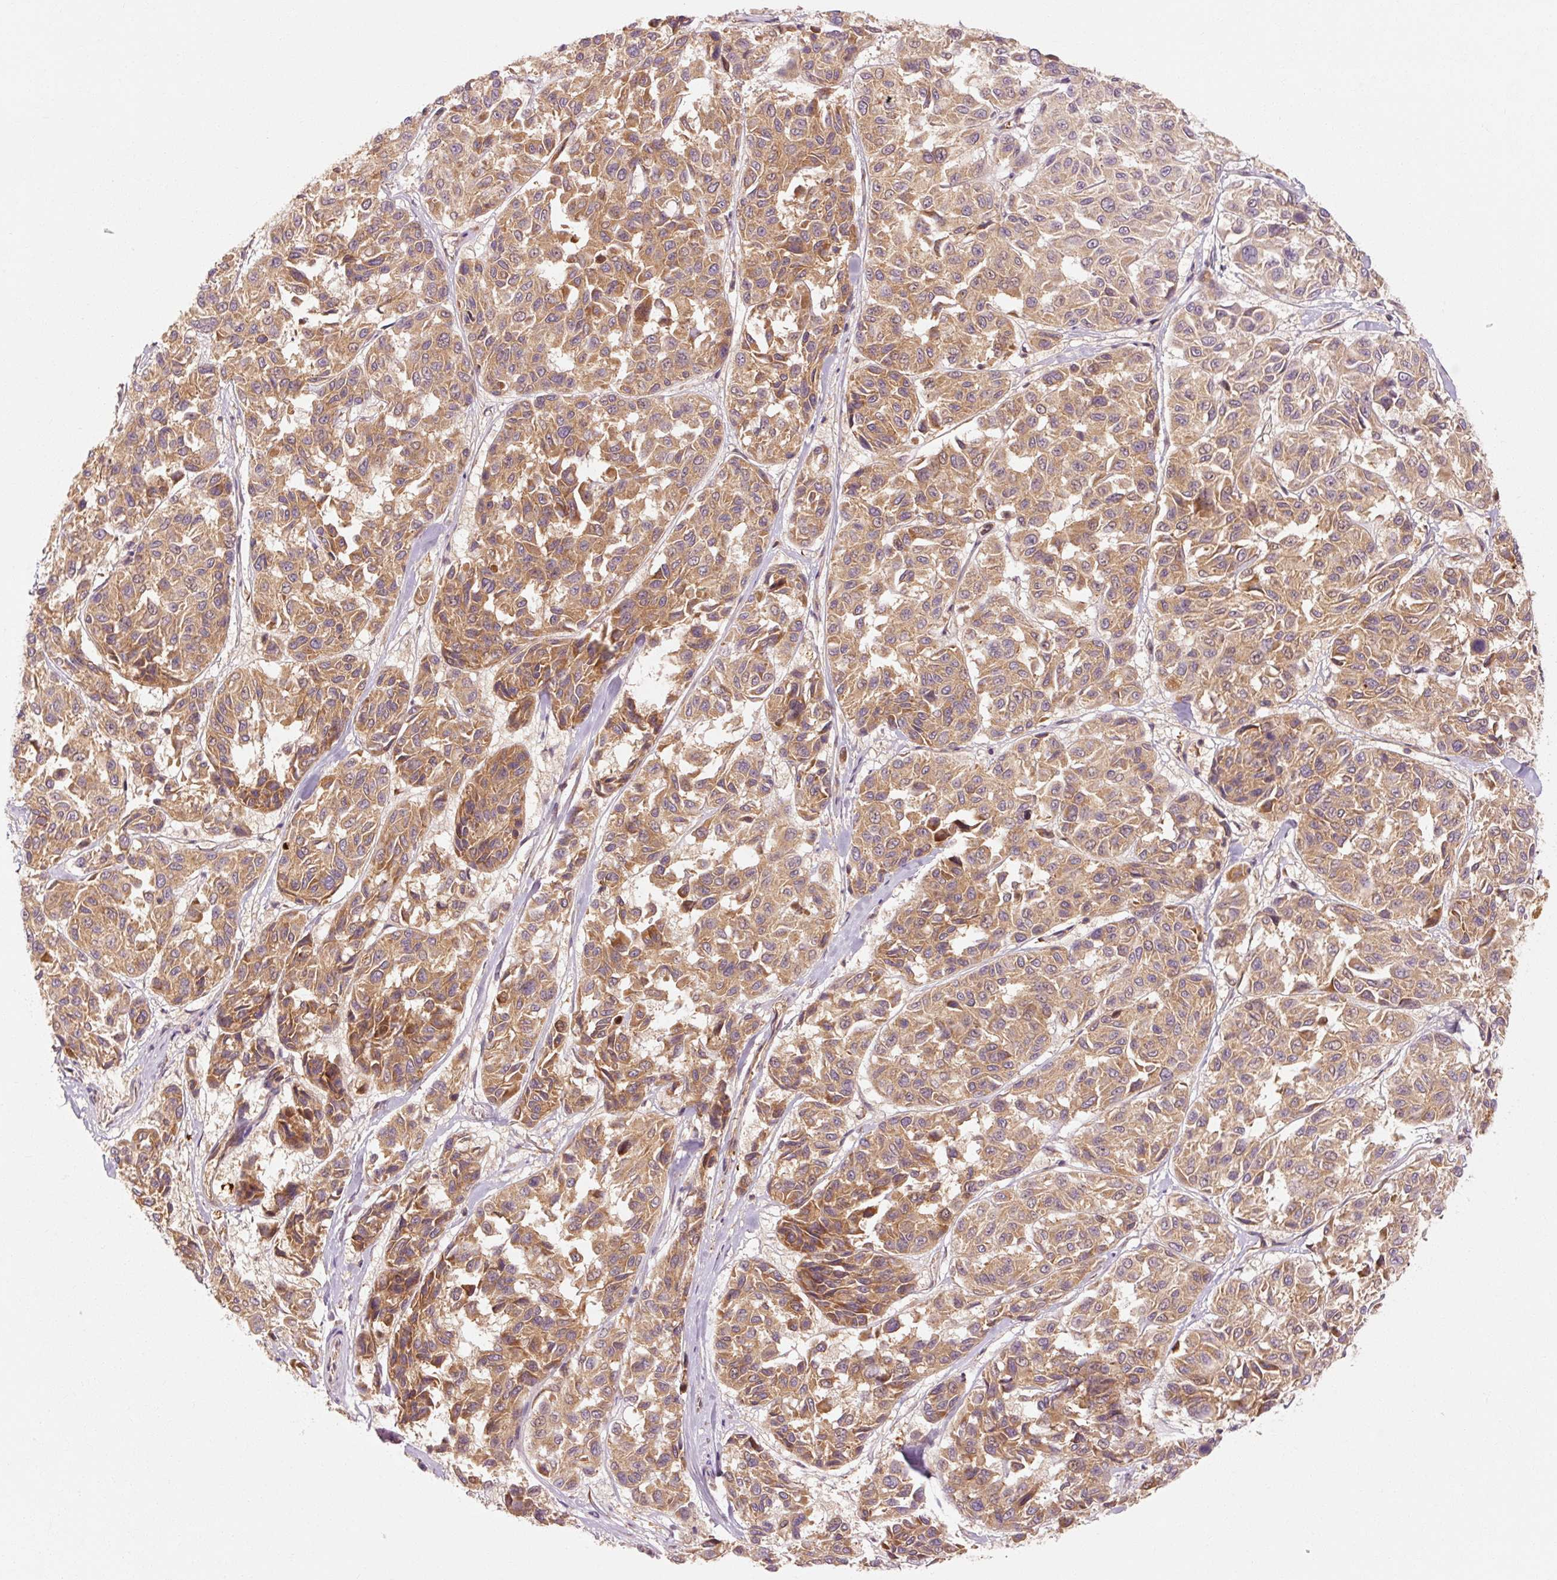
{"staining": {"intensity": "moderate", "quantity": ">75%", "location": "cytoplasmic/membranous"}, "tissue": "melanoma", "cell_type": "Tumor cells", "image_type": "cancer", "snomed": [{"axis": "morphology", "description": "Malignant melanoma, NOS"}, {"axis": "topography", "description": "Skin"}], "caption": "Approximately >75% of tumor cells in melanoma demonstrate moderate cytoplasmic/membranous protein expression as visualized by brown immunohistochemical staining.", "gene": "CTNNA1", "patient": {"sex": "female", "age": 66}}